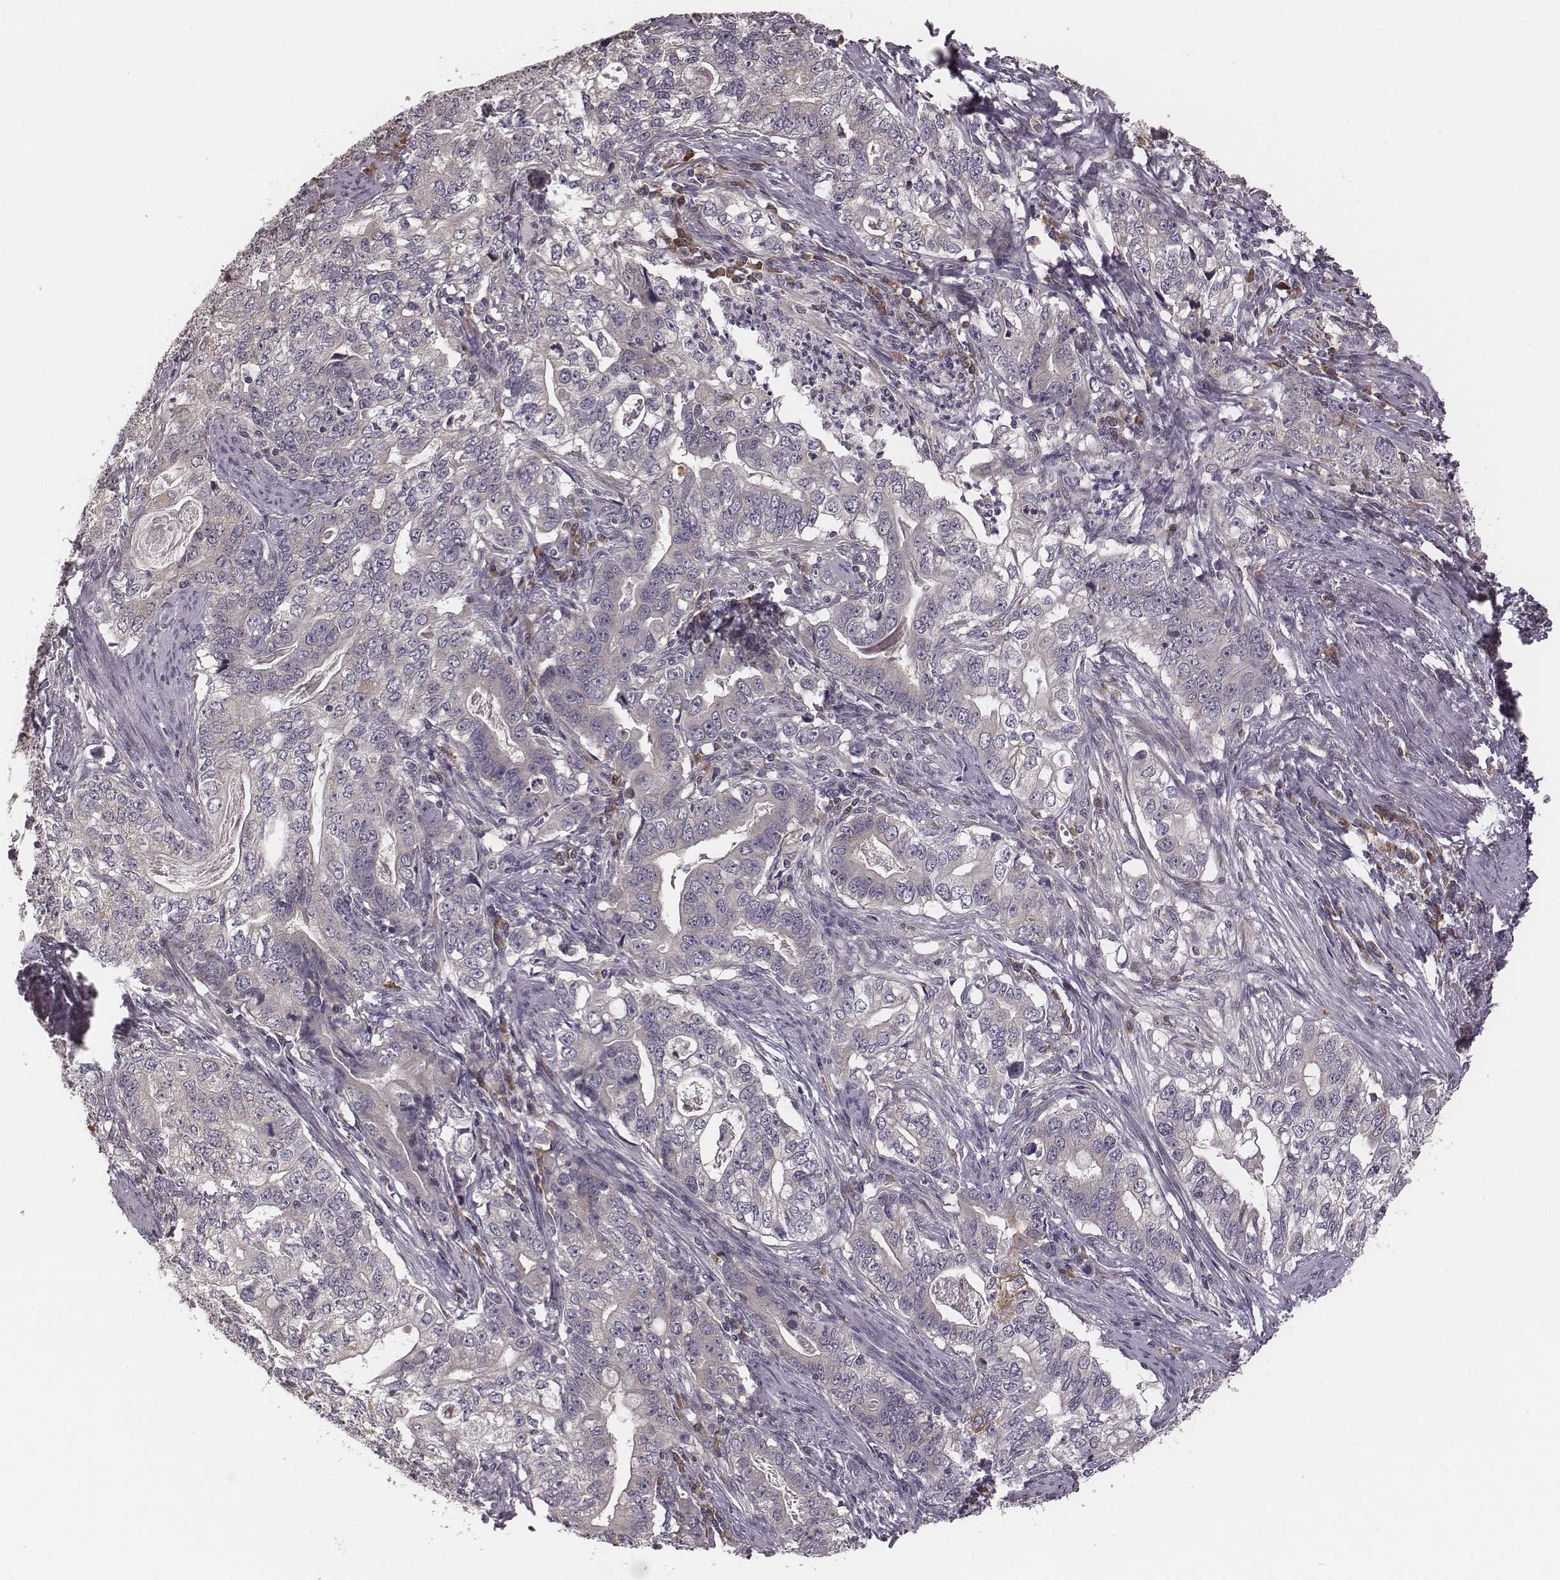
{"staining": {"intensity": "weak", "quantity": "<25%", "location": "cytoplasmic/membranous"}, "tissue": "stomach cancer", "cell_type": "Tumor cells", "image_type": "cancer", "snomed": [{"axis": "morphology", "description": "Adenocarcinoma, NOS"}, {"axis": "topography", "description": "Stomach, lower"}], "caption": "An immunohistochemistry (IHC) micrograph of stomach adenocarcinoma is shown. There is no staining in tumor cells of stomach adenocarcinoma.", "gene": "P2RX5", "patient": {"sex": "female", "age": 72}}